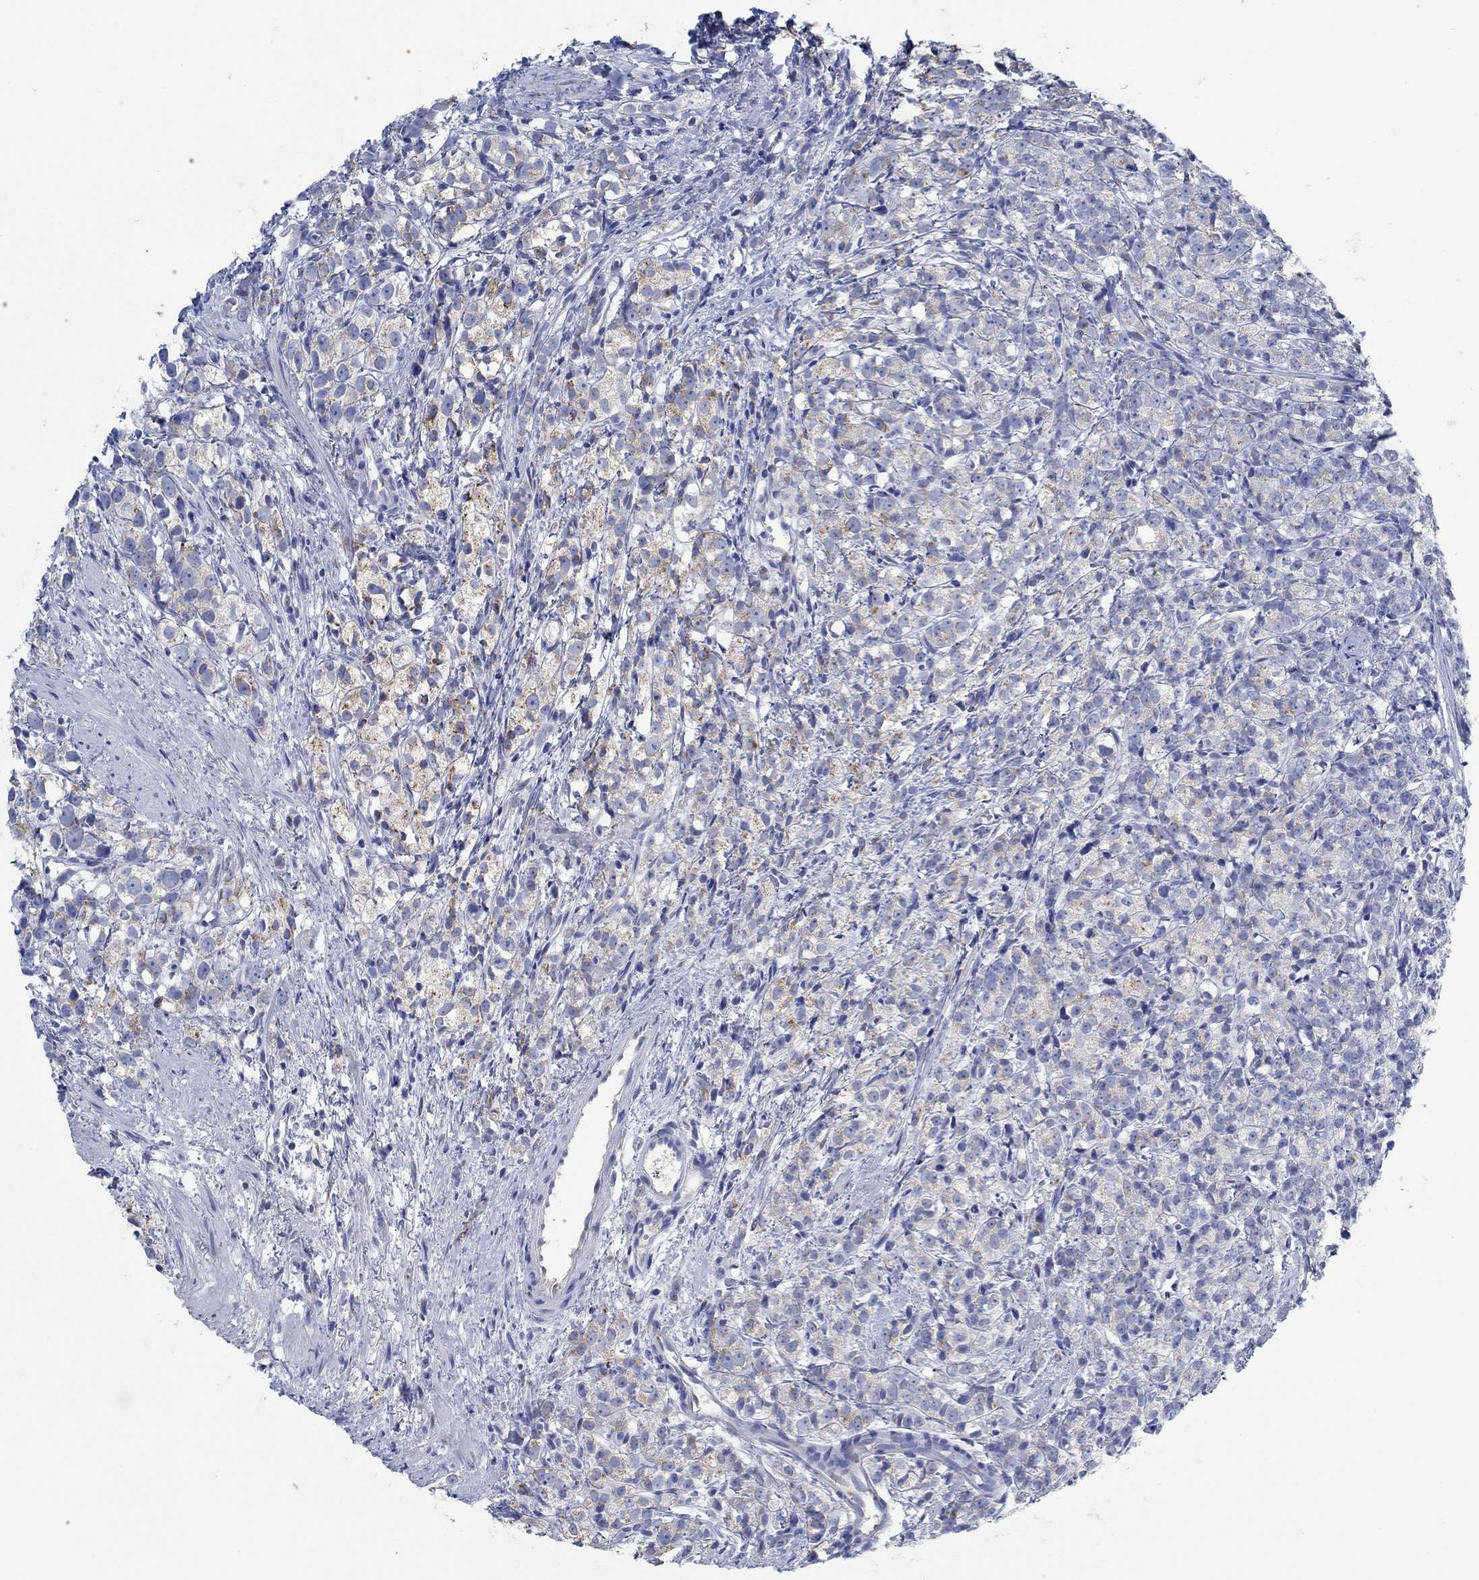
{"staining": {"intensity": "moderate", "quantity": "<25%", "location": "cytoplasmic/membranous"}, "tissue": "prostate cancer", "cell_type": "Tumor cells", "image_type": "cancer", "snomed": [{"axis": "morphology", "description": "Adenocarcinoma, High grade"}, {"axis": "topography", "description": "Prostate"}], "caption": "This is an image of immunohistochemistry staining of adenocarcinoma (high-grade) (prostate), which shows moderate expression in the cytoplasmic/membranous of tumor cells.", "gene": "TEKT4", "patient": {"sex": "male", "age": 53}}